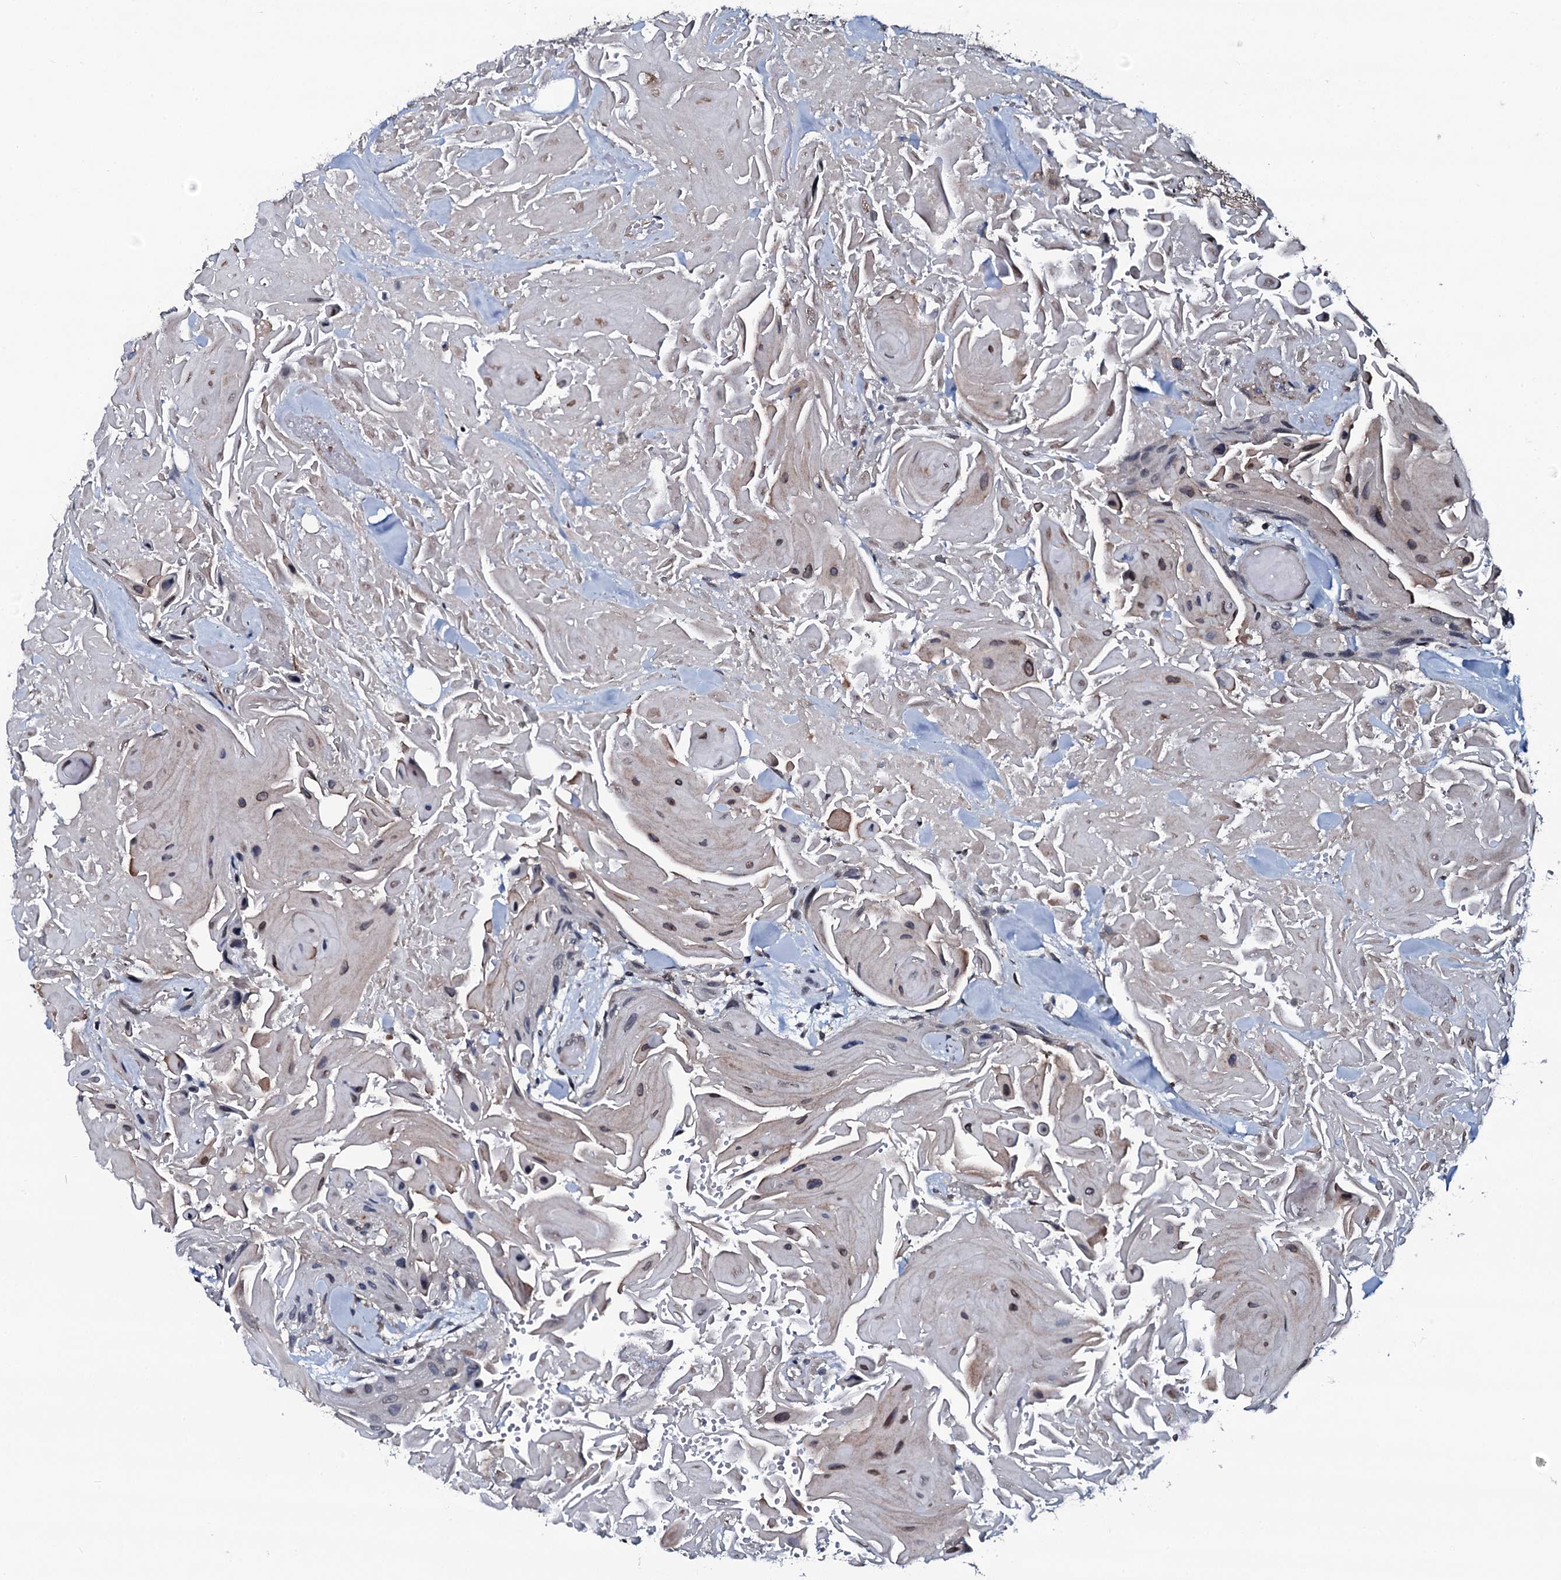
{"staining": {"intensity": "weak", "quantity": "<25%", "location": "nuclear"}, "tissue": "head and neck cancer", "cell_type": "Tumor cells", "image_type": "cancer", "snomed": [{"axis": "morphology", "description": "Squamous cell carcinoma, NOS"}, {"axis": "topography", "description": "Head-Neck"}], "caption": "A micrograph of human head and neck cancer is negative for staining in tumor cells.", "gene": "OGFOD2", "patient": {"sex": "male", "age": 81}}